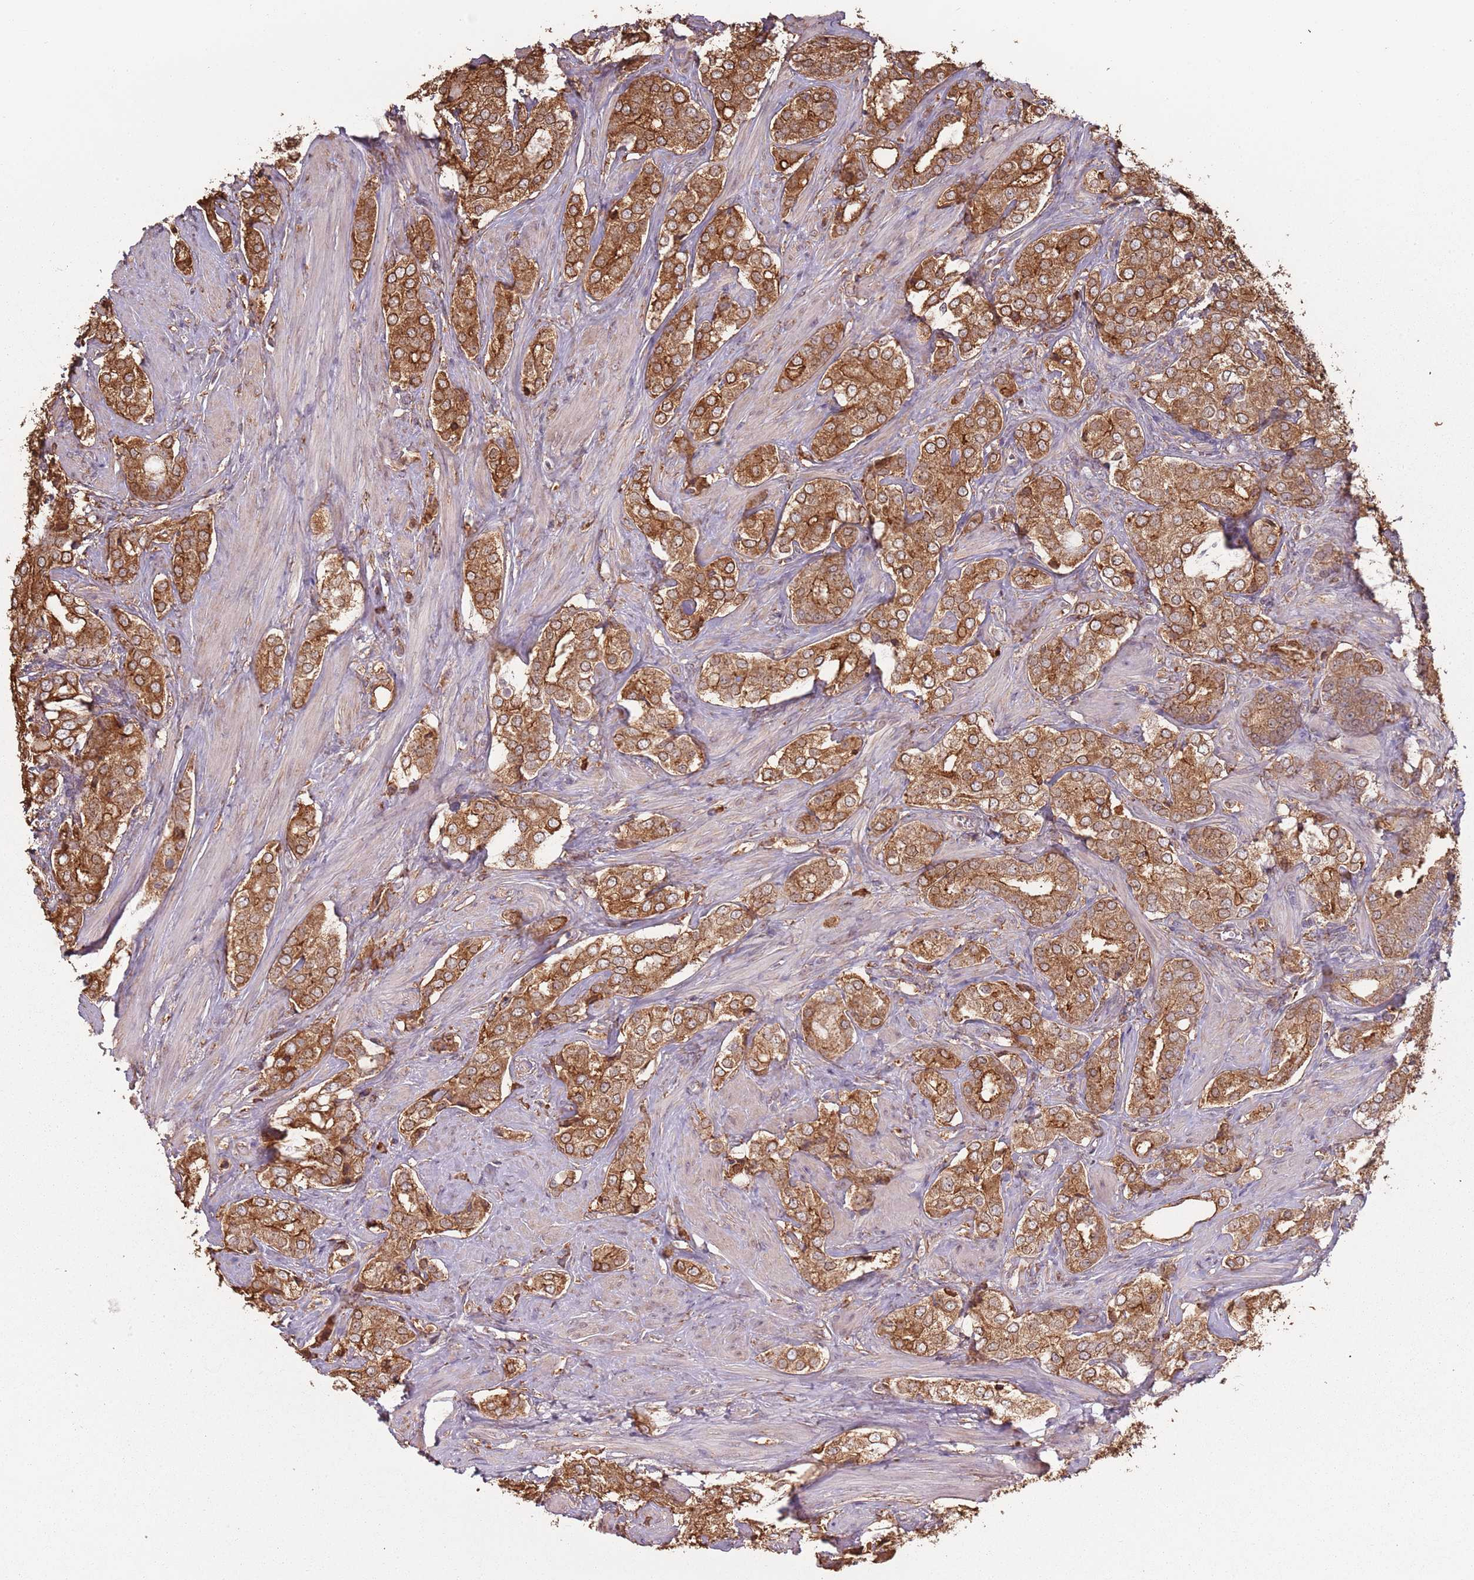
{"staining": {"intensity": "strong", "quantity": ">75%", "location": "cytoplasmic/membranous"}, "tissue": "prostate cancer", "cell_type": "Tumor cells", "image_type": "cancer", "snomed": [{"axis": "morphology", "description": "Adenocarcinoma, High grade"}, {"axis": "topography", "description": "Prostate"}], "caption": "An image of human prostate cancer (high-grade adenocarcinoma) stained for a protein reveals strong cytoplasmic/membranous brown staining in tumor cells.", "gene": "ATOSB", "patient": {"sex": "male", "age": 71}}